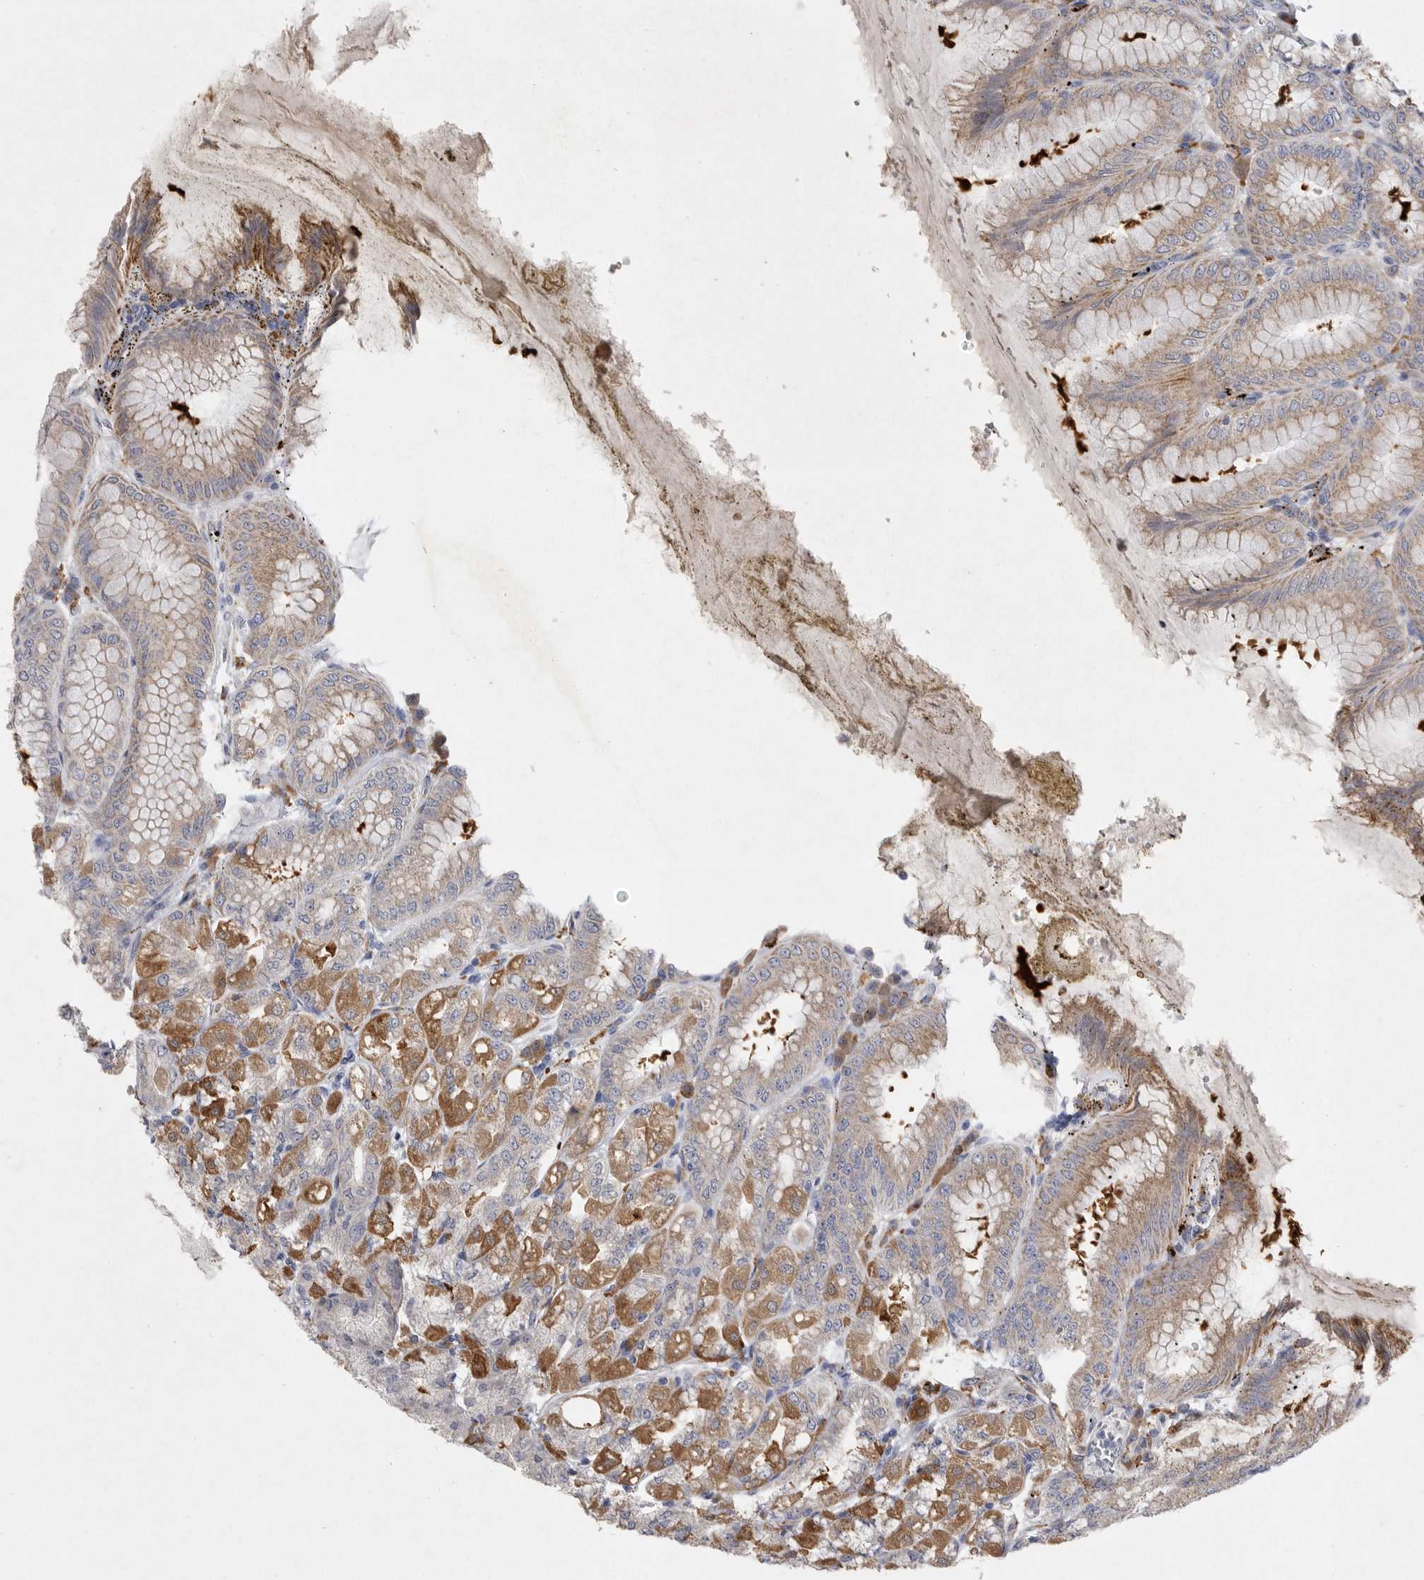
{"staining": {"intensity": "moderate", "quantity": "25%-75%", "location": "cytoplasmic/membranous"}, "tissue": "stomach", "cell_type": "Glandular cells", "image_type": "normal", "snomed": [{"axis": "morphology", "description": "Normal tissue, NOS"}, {"axis": "topography", "description": "Stomach, lower"}], "caption": "Immunohistochemistry (DAB (3,3'-diaminobenzidine)) staining of unremarkable stomach exhibits moderate cytoplasmic/membranous protein staining in approximately 25%-75% of glandular cells.", "gene": "EDEM3", "patient": {"sex": "male", "age": 71}}